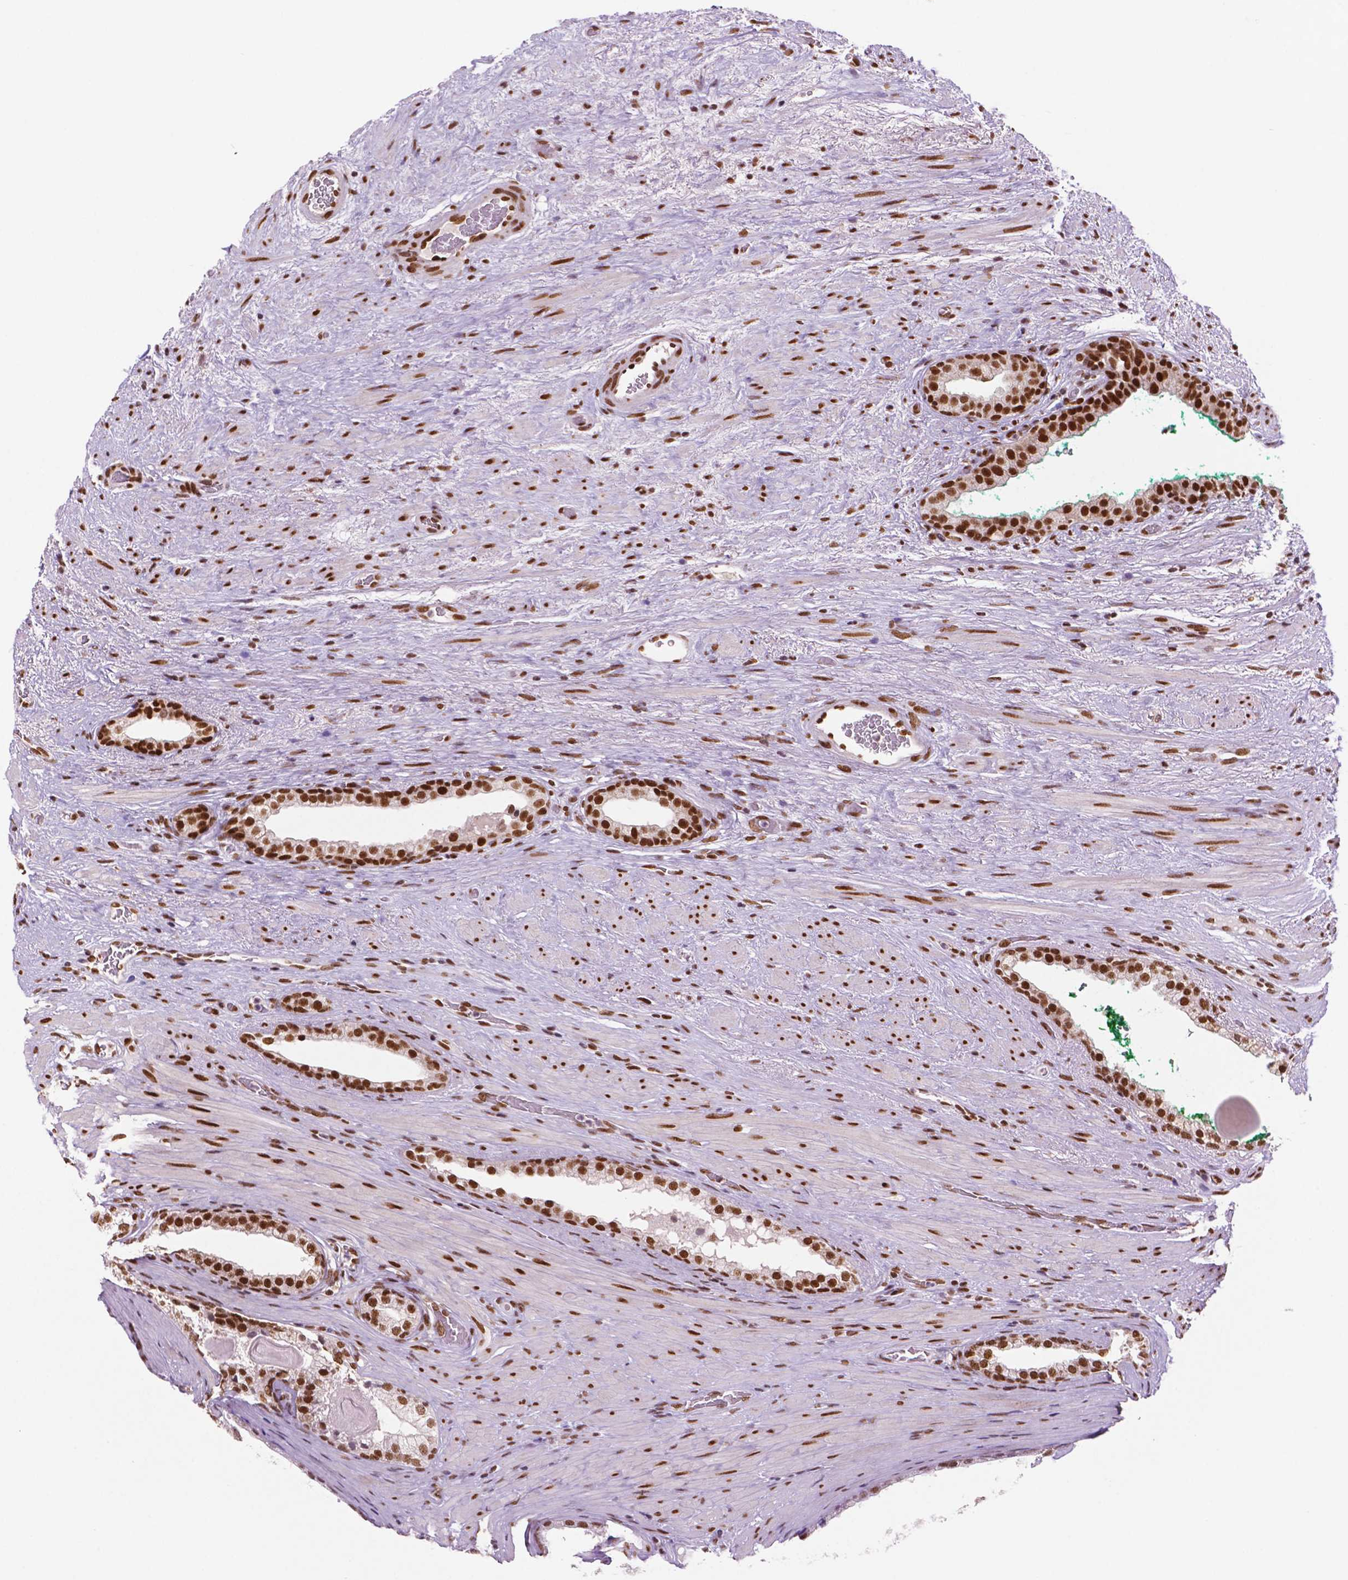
{"staining": {"intensity": "moderate", "quantity": ">75%", "location": "nuclear"}, "tissue": "prostate cancer", "cell_type": "Tumor cells", "image_type": "cancer", "snomed": [{"axis": "morphology", "description": "Adenocarcinoma, High grade"}, {"axis": "topography", "description": "Prostate"}], "caption": "Immunohistochemistry photomicrograph of neoplastic tissue: human prostate cancer (adenocarcinoma (high-grade)) stained using immunohistochemistry (IHC) exhibits medium levels of moderate protein expression localized specifically in the nuclear of tumor cells, appearing as a nuclear brown color.", "gene": "MLH1", "patient": {"sex": "male", "age": 65}}